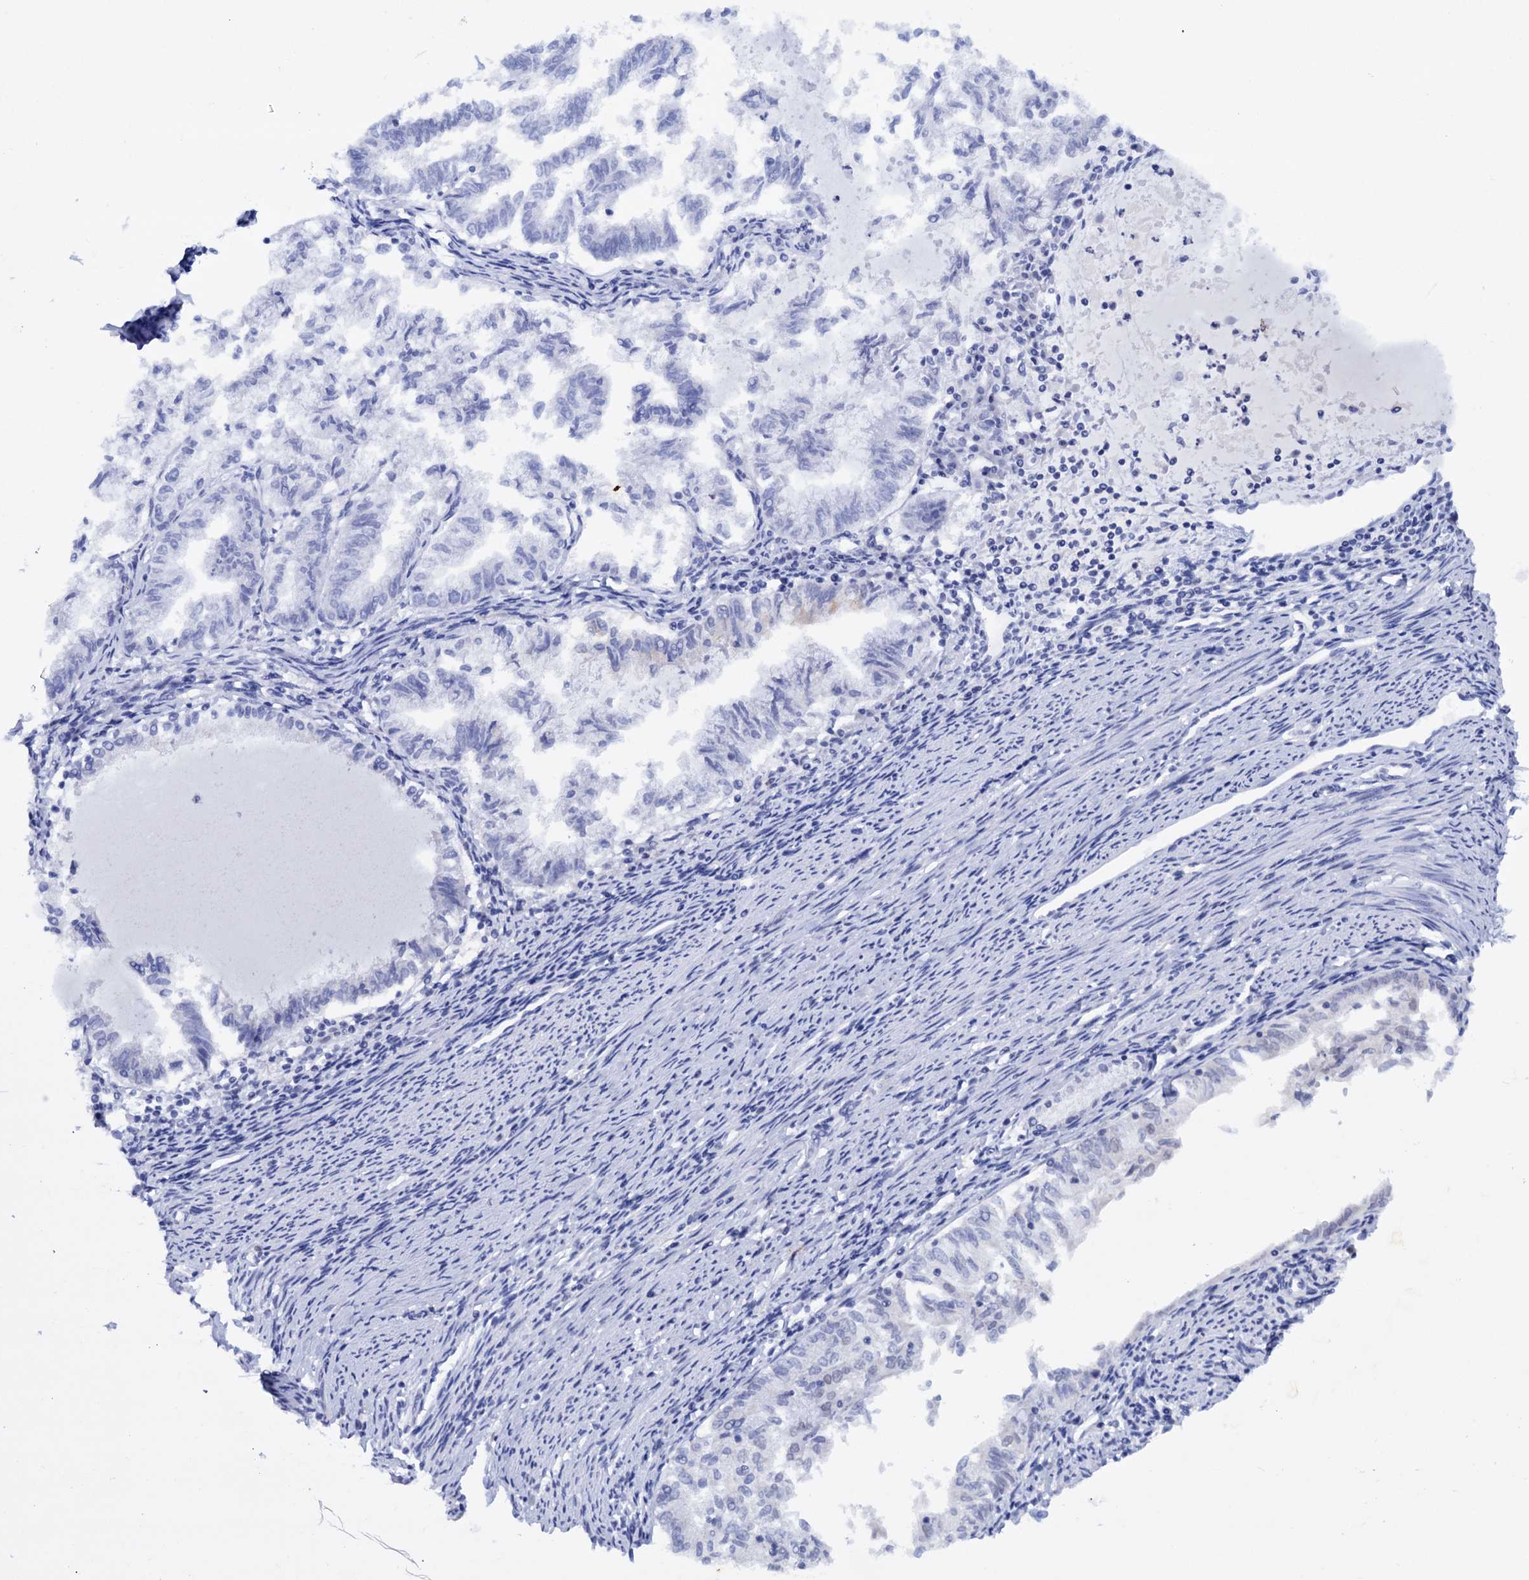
{"staining": {"intensity": "negative", "quantity": "none", "location": "none"}, "tissue": "endometrial cancer", "cell_type": "Tumor cells", "image_type": "cancer", "snomed": [{"axis": "morphology", "description": "Adenocarcinoma, NOS"}, {"axis": "topography", "description": "Endometrium"}], "caption": "Human endometrial cancer stained for a protein using immunohistochemistry (IHC) reveals no staining in tumor cells.", "gene": "TBC1D12", "patient": {"sex": "female", "age": 79}}